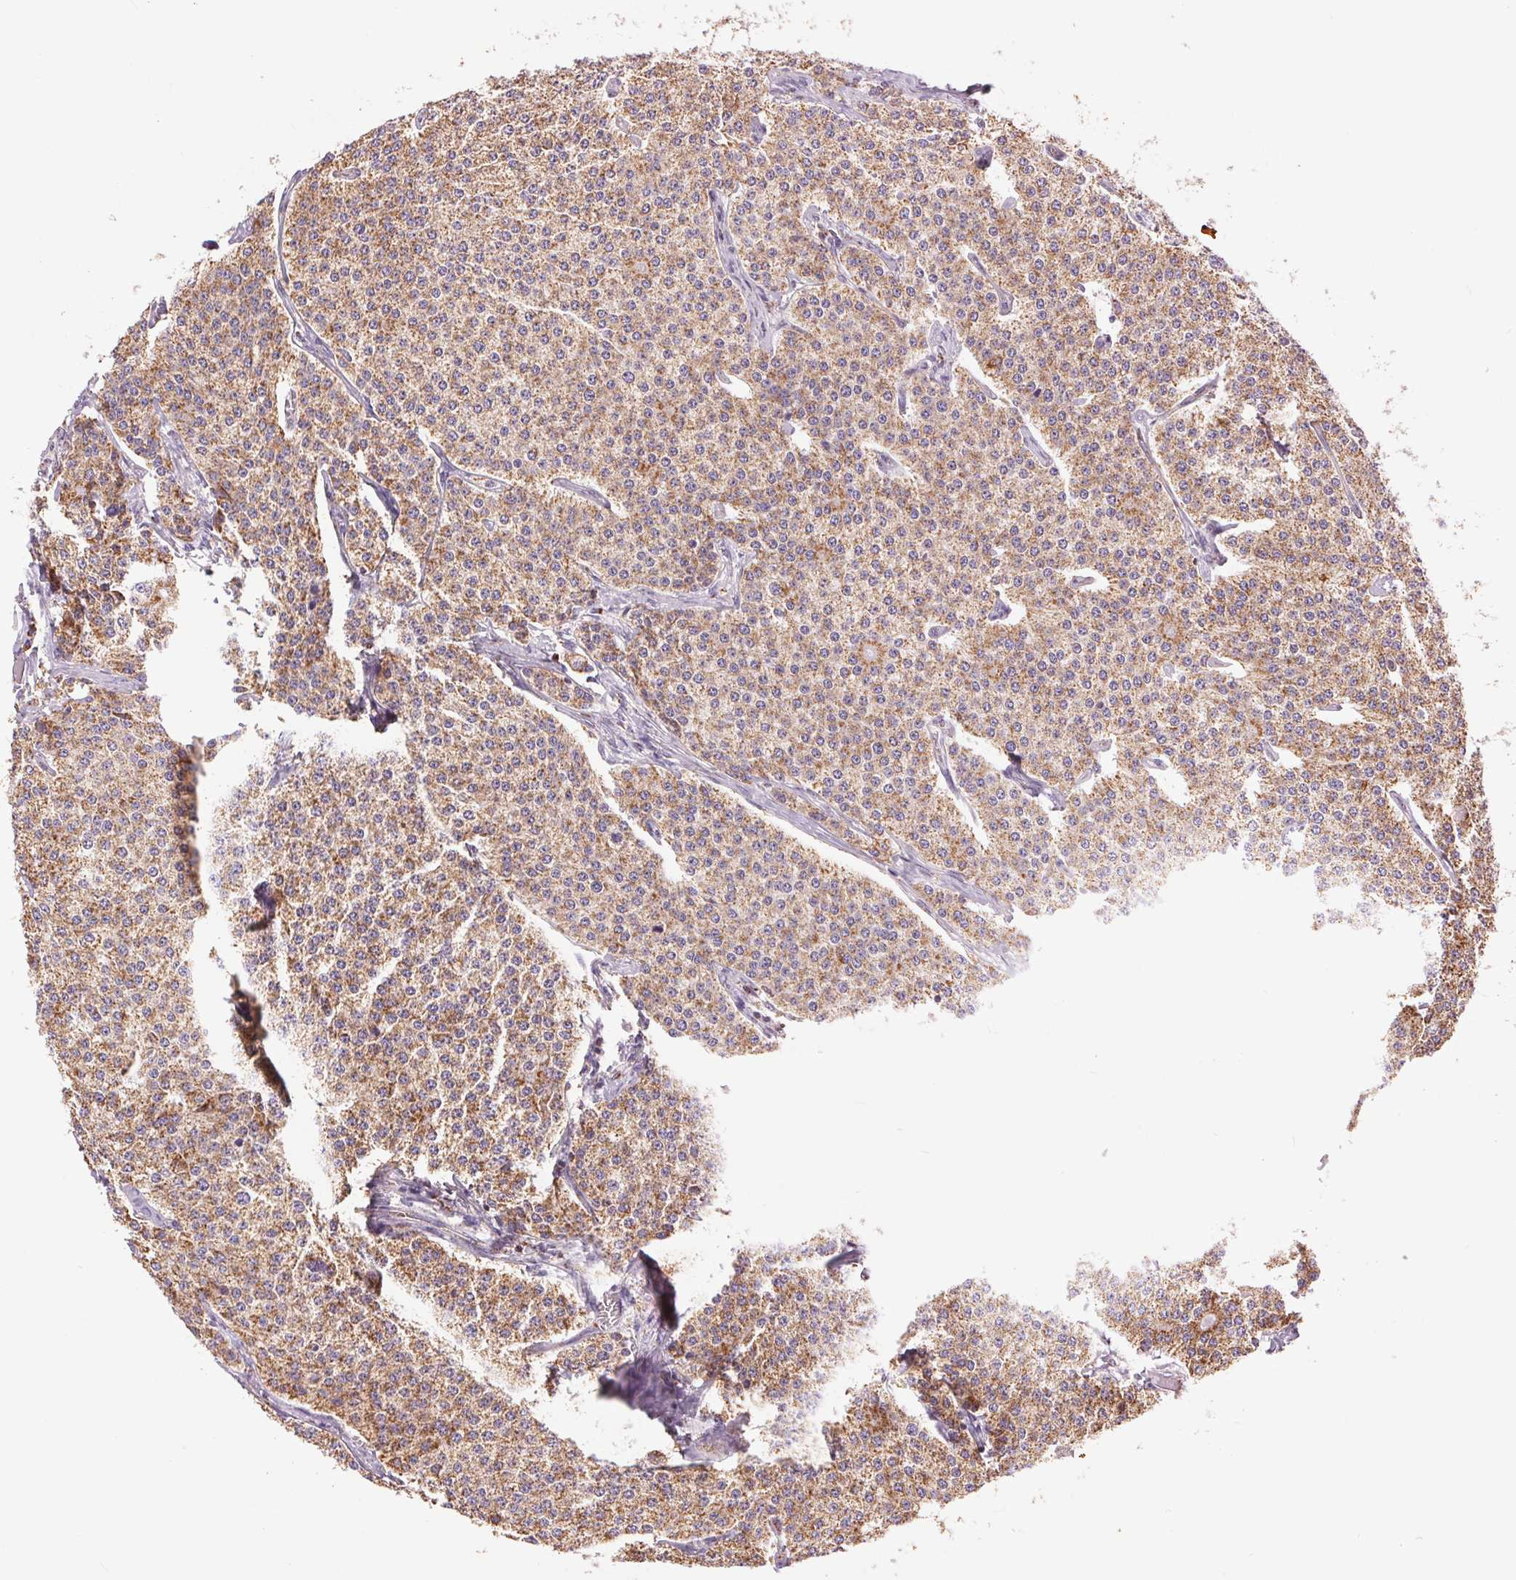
{"staining": {"intensity": "moderate", "quantity": ">75%", "location": "cytoplasmic/membranous"}, "tissue": "carcinoid", "cell_type": "Tumor cells", "image_type": "cancer", "snomed": [{"axis": "morphology", "description": "Carcinoid, malignant, NOS"}, {"axis": "topography", "description": "Small intestine"}], "caption": "Protein expression analysis of carcinoid (malignant) shows moderate cytoplasmic/membranous positivity in about >75% of tumor cells.", "gene": "ATP5PB", "patient": {"sex": "female", "age": 64}}